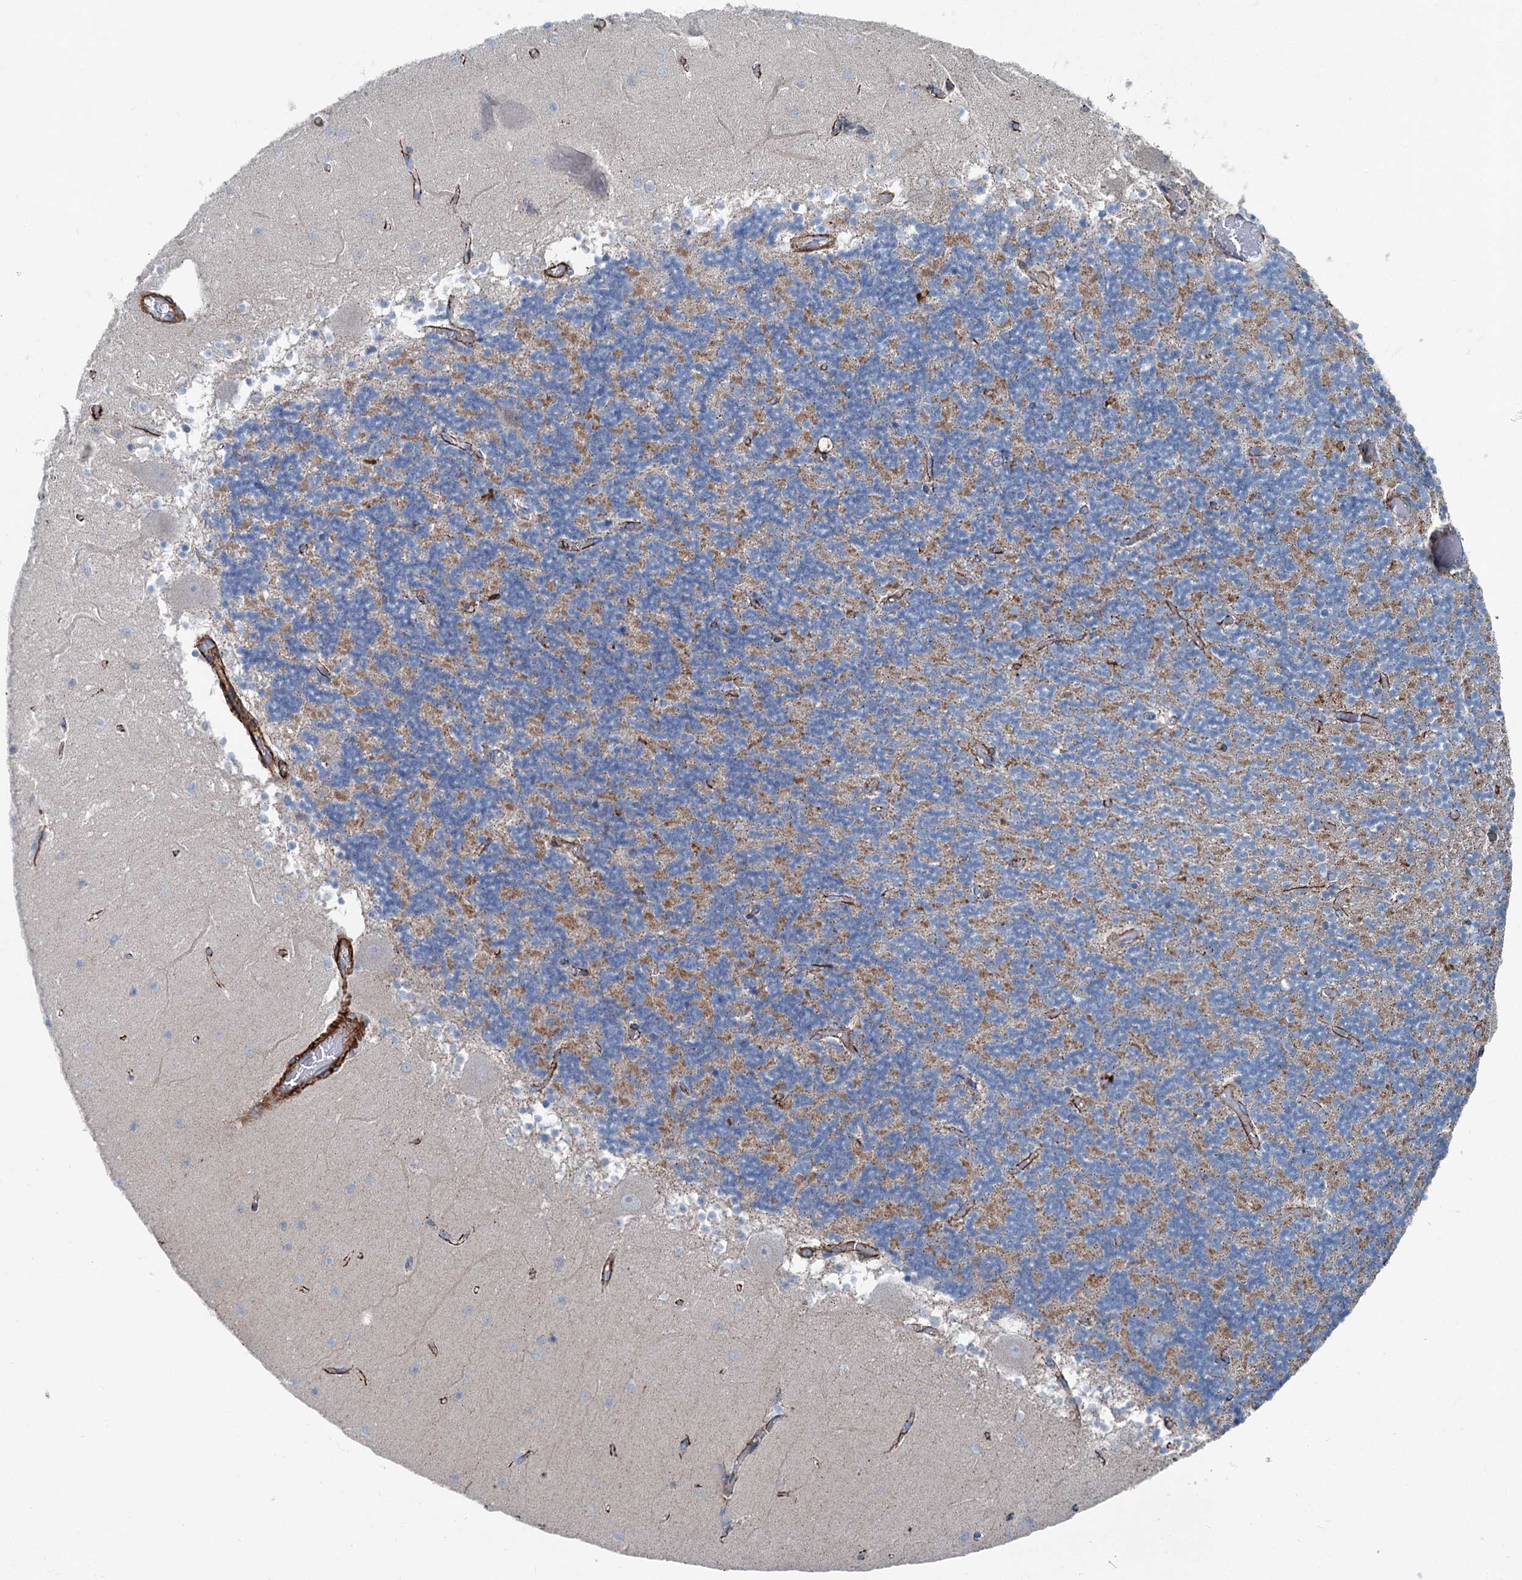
{"staining": {"intensity": "moderate", "quantity": "25%-75%", "location": "cytoplasmic/membranous"}, "tissue": "cerebellum", "cell_type": "Cells in granular layer", "image_type": "normal", "snomed": [{"axis": "morphology", "description": "Normal tissue, NOS"}, {"axis": "topography", "description": "Cerebellum"}], "caption": "Protein staining of unremarkable cerebellum displays moderate cytoplasmic/membranous positivity in approximately 25%-75% of cells in granular layer. Ihc stains the protein of interest in brown and the nuclei are stained blue.", "gene": "CALCOCO1", "patient": {"sex": "female", "age": 28}}